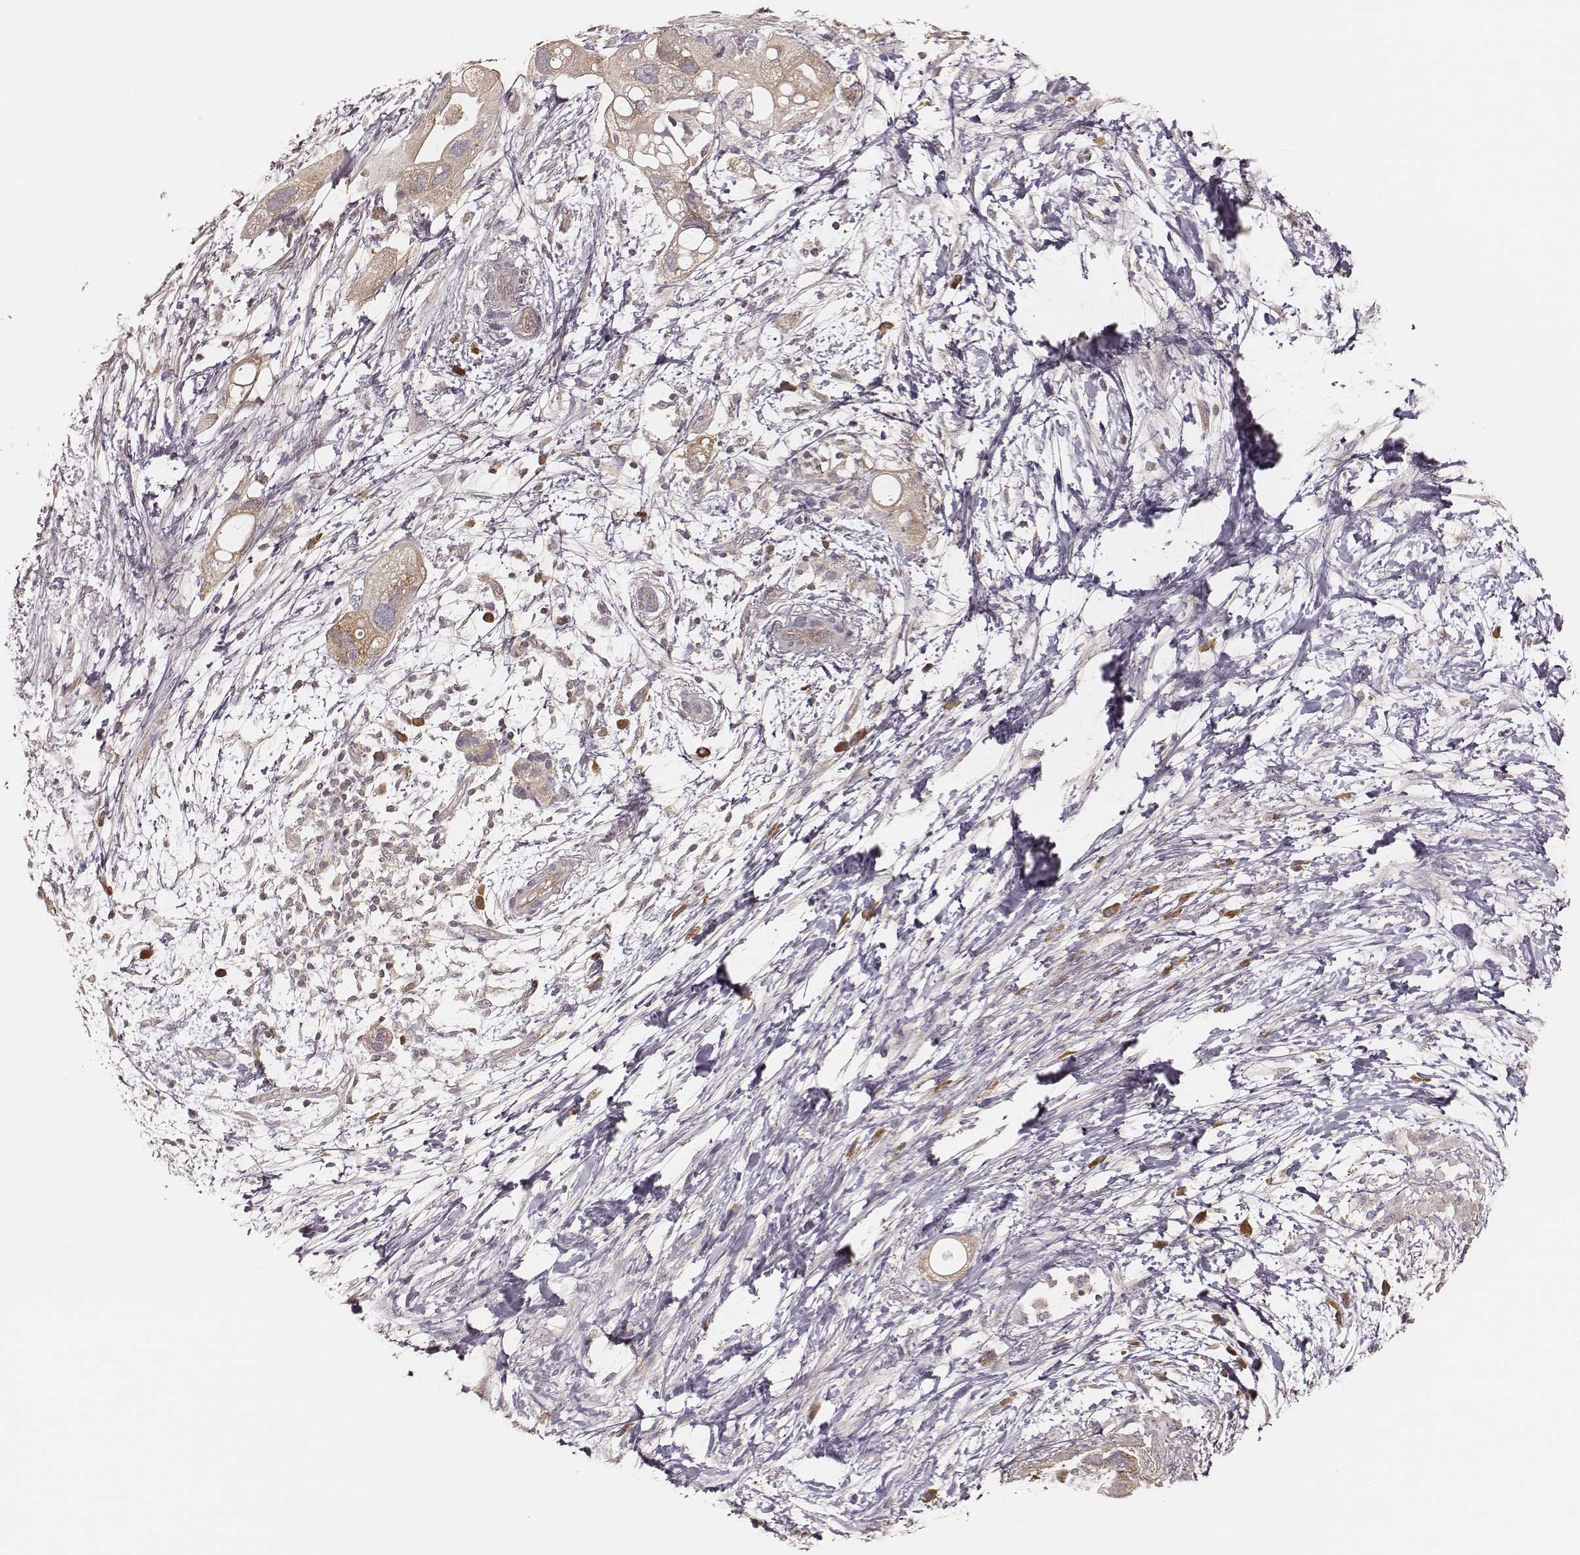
{"staining": {"intensity": "weak", "quantity": ">75%", "location": "cytoplasmic/membranous"}, "tissue": "pancreatic cancer", "cell_type": "Tumor cells", "image_type": "cancer", "snomed": [{"axis": "morphology", "description": "Adenocarcinoma, NOS"}, {"axis": "topography", "description": "Pancreas"}], "caption": "Weak cytoplasmic/membranous protein positivity is appreciated in approximately >75% of tumor cells in pancreatic cancer (adenocarcinoma). (DAB (3,3'-diaminobenzidine) IHC, brown staining for protein, blue staining for nuclei).", "gene": "CARS1", "patient": {"sex": "female", "age": 72}}